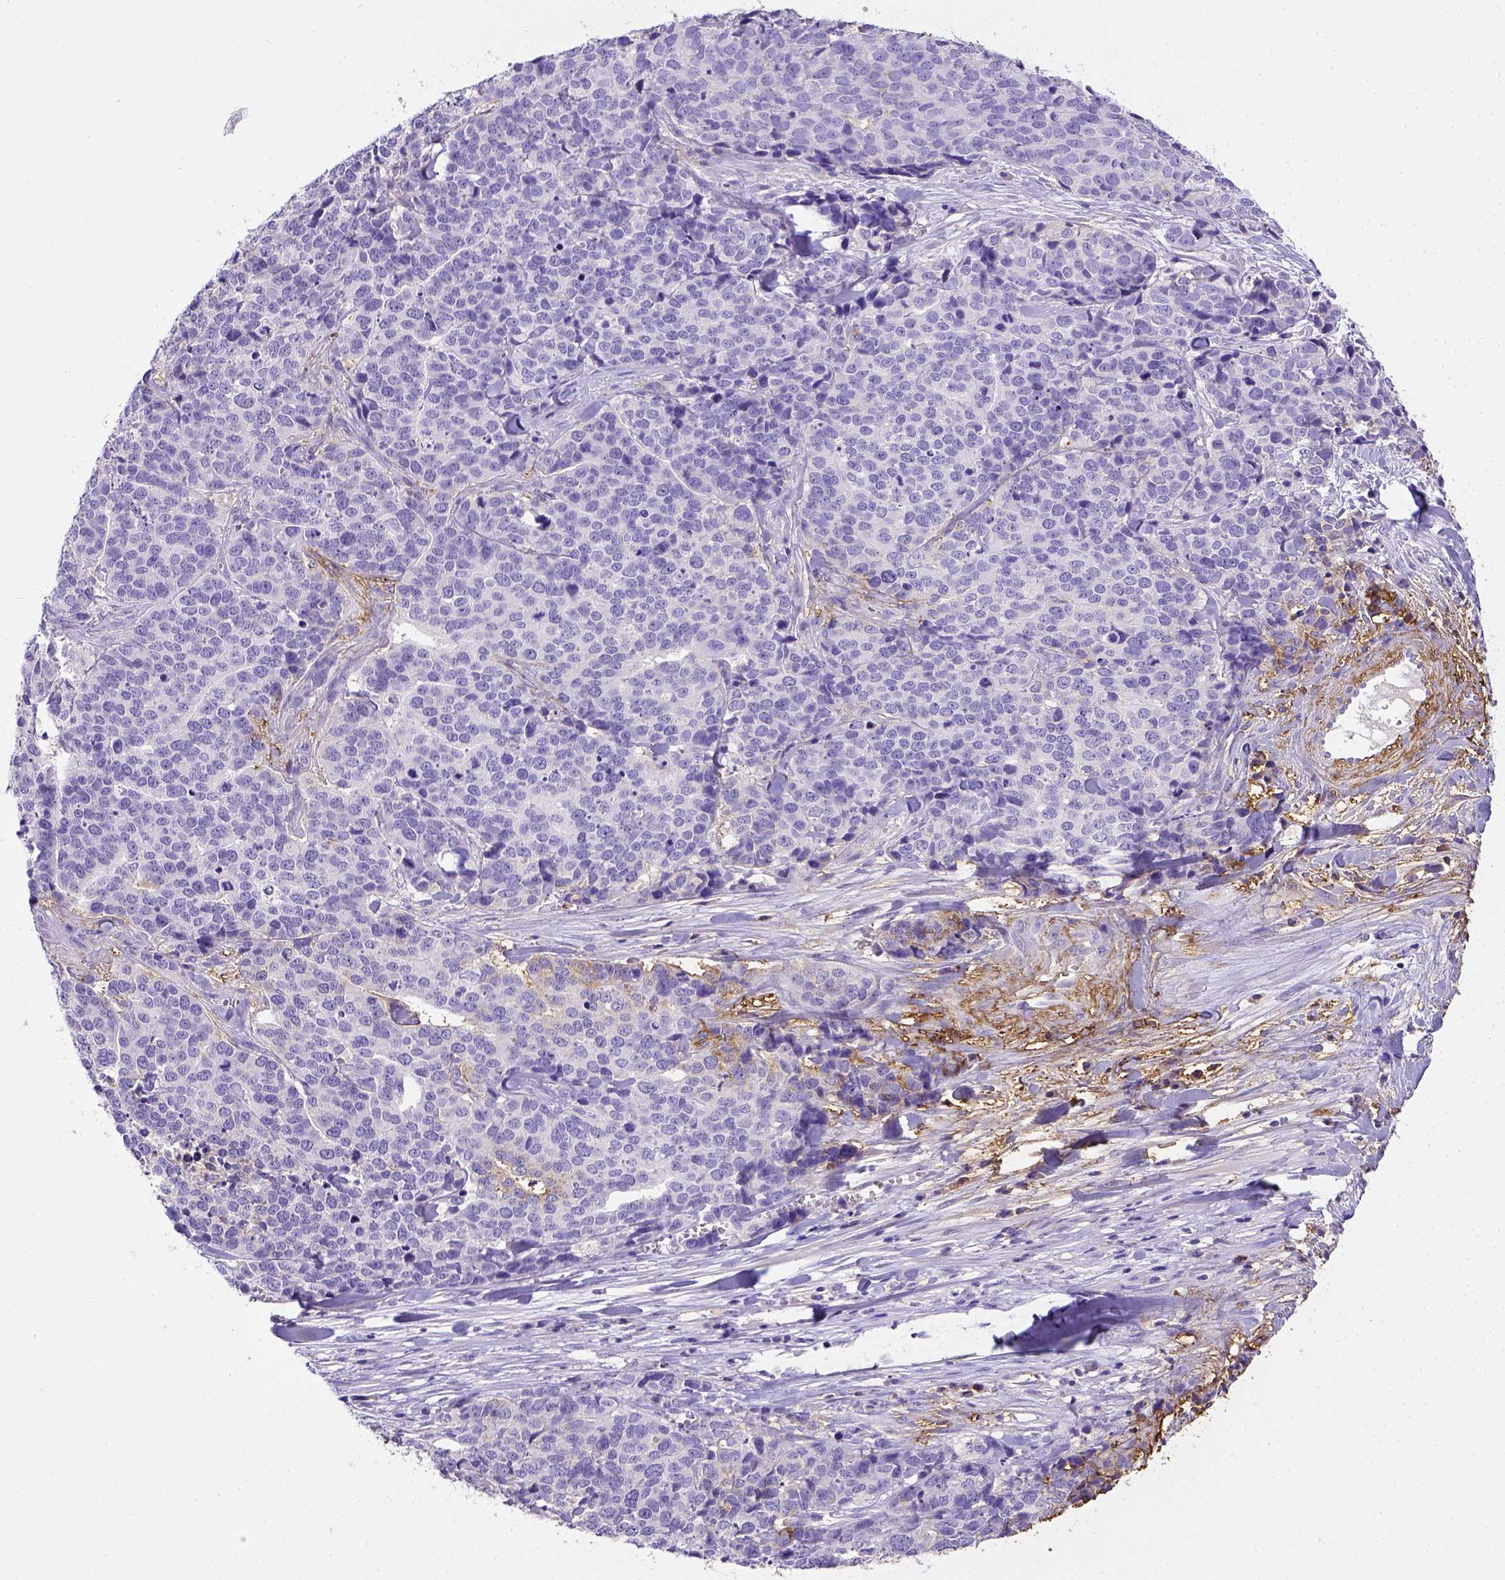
{"staining": {"intensity": "negative", "quantity": "none", "location": "none"}, "tissue": "ovarian cancer", "cell_type": "Tumor cells", "image_type": "cancer", "snomed": [{"axis": "morphology", "description": "Carcinoma, endometroid"}, {"axis": "topography", "description": "Ovary"}], "caption": "Tumor cells show no significant protein expression in ovarian cancer.", "gene": "B3GAT1", "patient": {"sex": "female", "age": 65}}